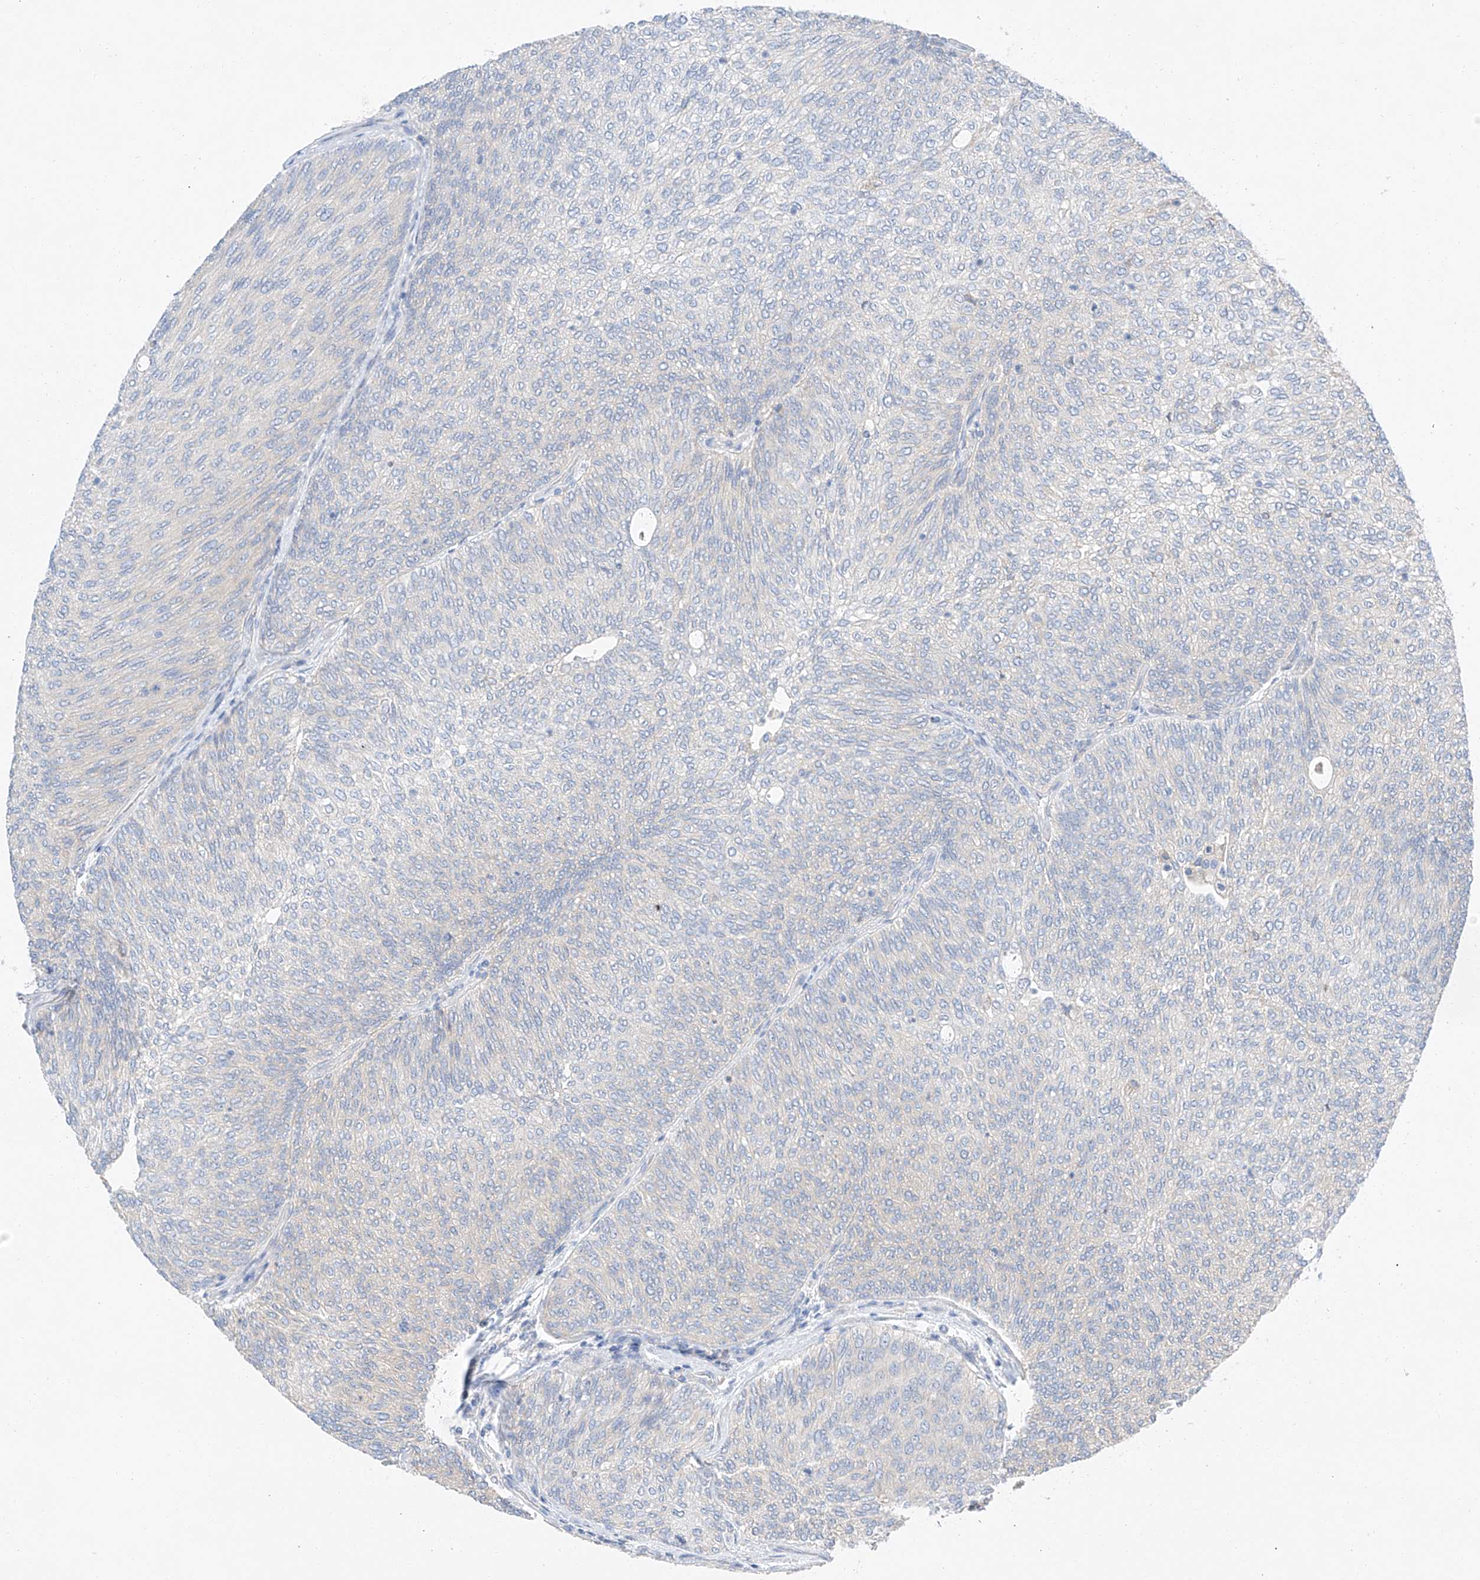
{"staining": {"intensity": "negative", "quantity": "none", "location": "none"}, "tissue": "urothelial cancer", "cell_type": "Tumor cells", "image_type": "cancer", "snomed": [{"axis": "morphology", "description": "Urothelial carcinoma, Low grade"}, {"axis": "topography", "description": "Urinary bladder"}], "caption": "IHC micrograph of neoplastic tissue: urothelial carcinoma (low-grade) stained with DAB demonstrates no significant protein positivity in tumor cells.", "gene": "RUSC1", "patient": {"sex": "female", "age": 79}}